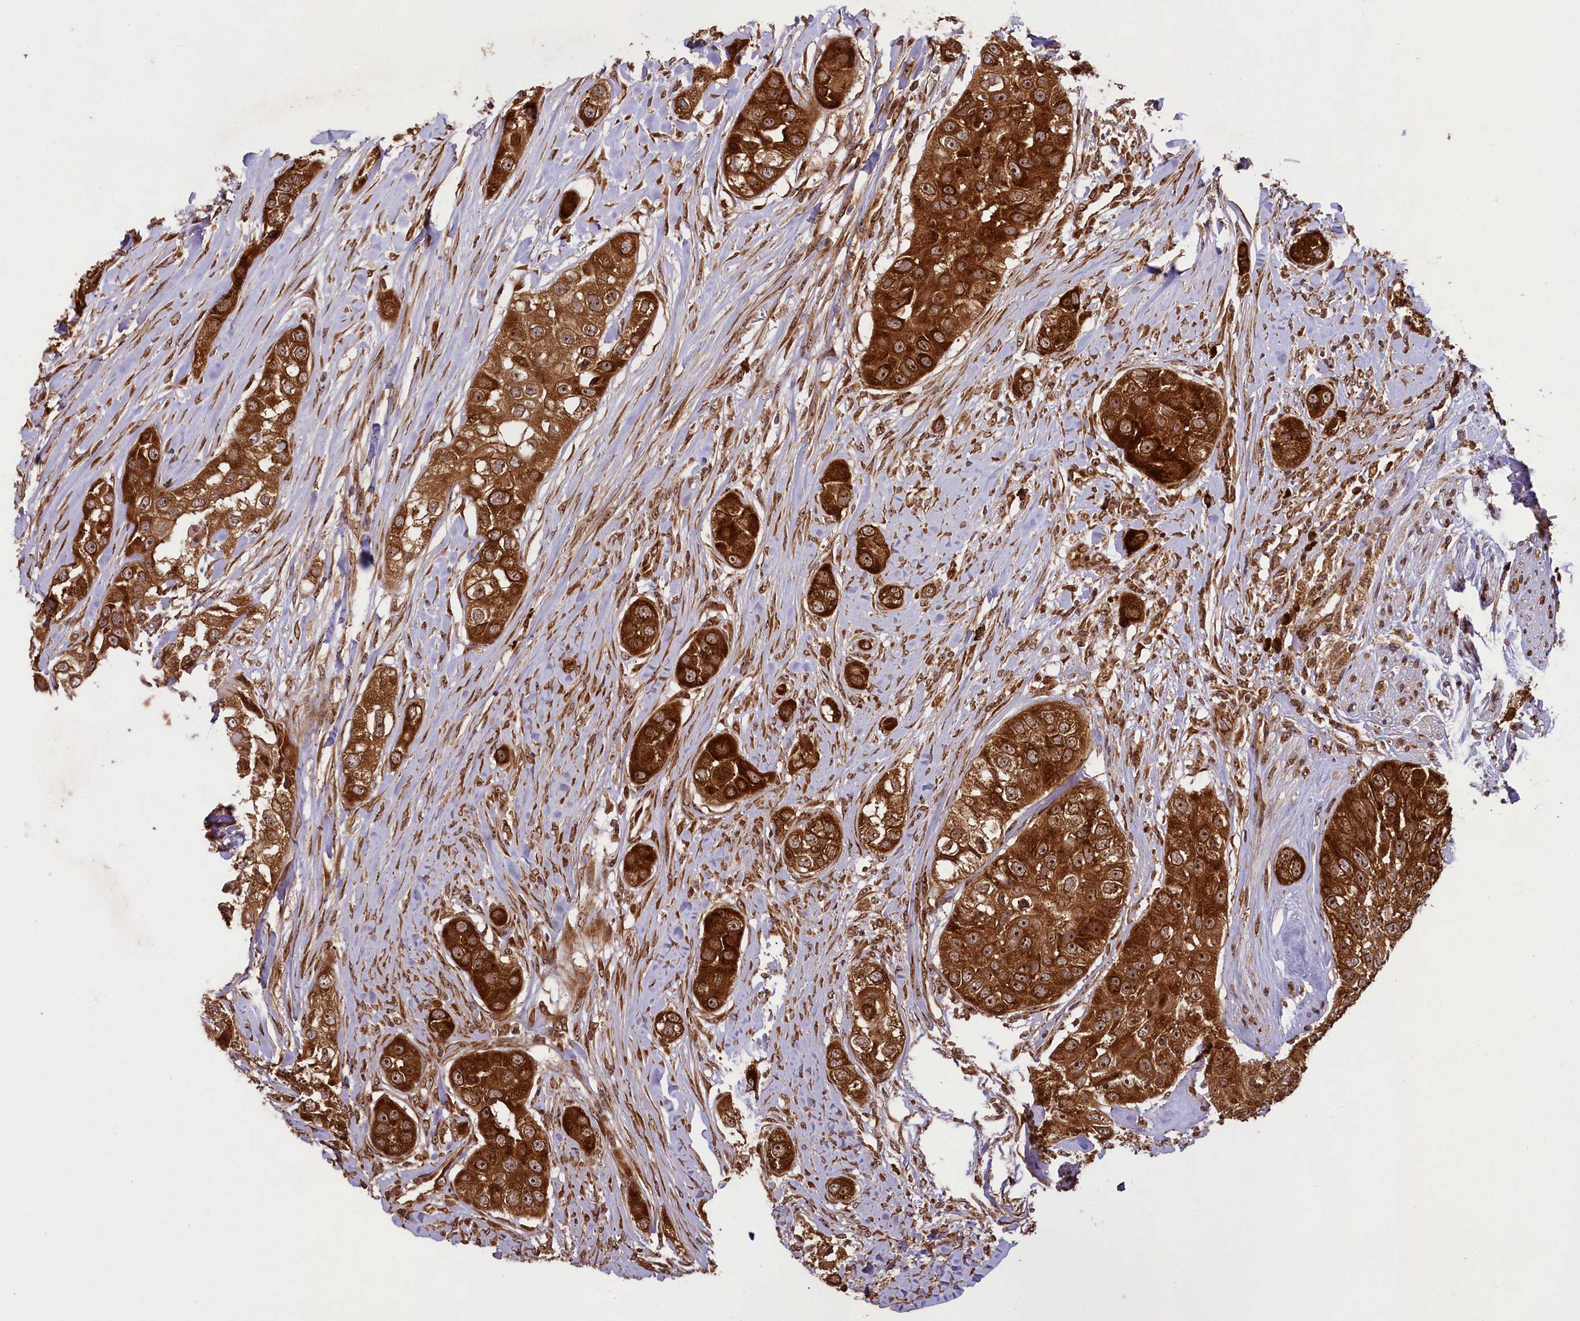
{"staining": {"intensity": "strong", "quantity": ">75%", "location": "cytoplasmic/membranous,nuclear"}, "tissue": "head and neck cancer", "cell_type": "Tumor cells", "image_type": "cancer", "snomed": [{"axis": "morphology", "description": "Normal tissue, NOS"}, {"axis": "morphology", "description": "Squamous cell carcinoma, NOS"}, {"axis": "topography", "description": "Skeletal muscle"}, {"axis": "topography", "description": "Head-Neck"}], "caption": "Immunohistochemistry (IHC) photomicrograph of neoplastic tissue: head and neck cancer stained using immunohistochemistry shows high levels of strong protein expression localized specifically in the cytoplasmic/membranous and nuclear of tumor cells, appearing as a cytoplasmic/membranous and nuclear brown color.", "gene": "LARP4", "patient": {"sex": "male", "age": 51}}